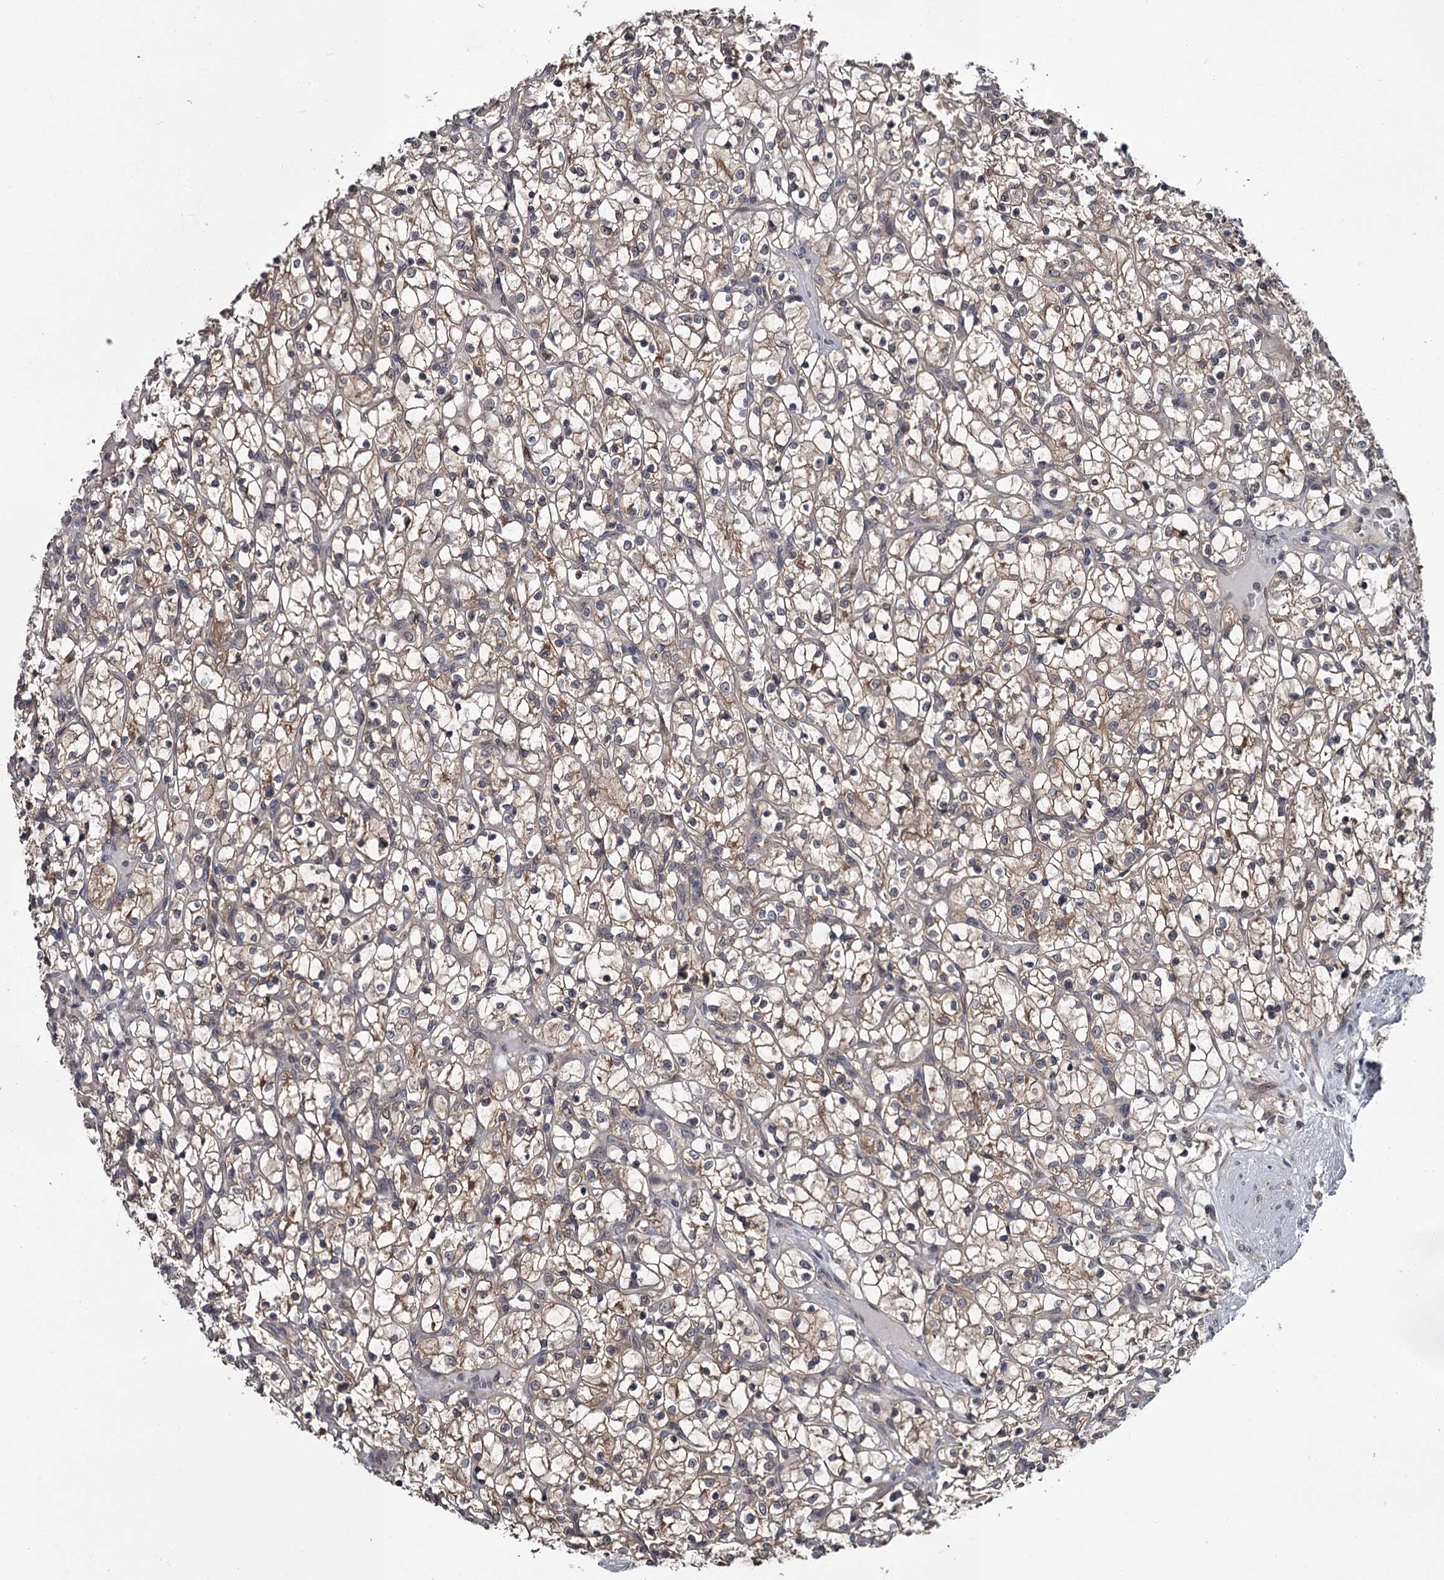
{"staining": {"intensity": "weak", "quantity": "25%-75%", "location": "cytoplasmic/membranous"}, "tissue": "renal cancer", "cell_type": "Tumor cells", "image_type": "cancer", "snomed": [{"axis": "morphology", "description": "Adenocarcinoma, NOS"}, {"axis": "topography", "description": "Kidney"}], "caption": "This photomicrograph exhibits immunohistochemistry (IHC) staining of human adenocarcinoma (renal), with low weak cytoplasmic/membranous staining in approximately 25%-75% of tumor cells.", "gene": "DAO", "patient": {"sex": "female", "age": 69}}